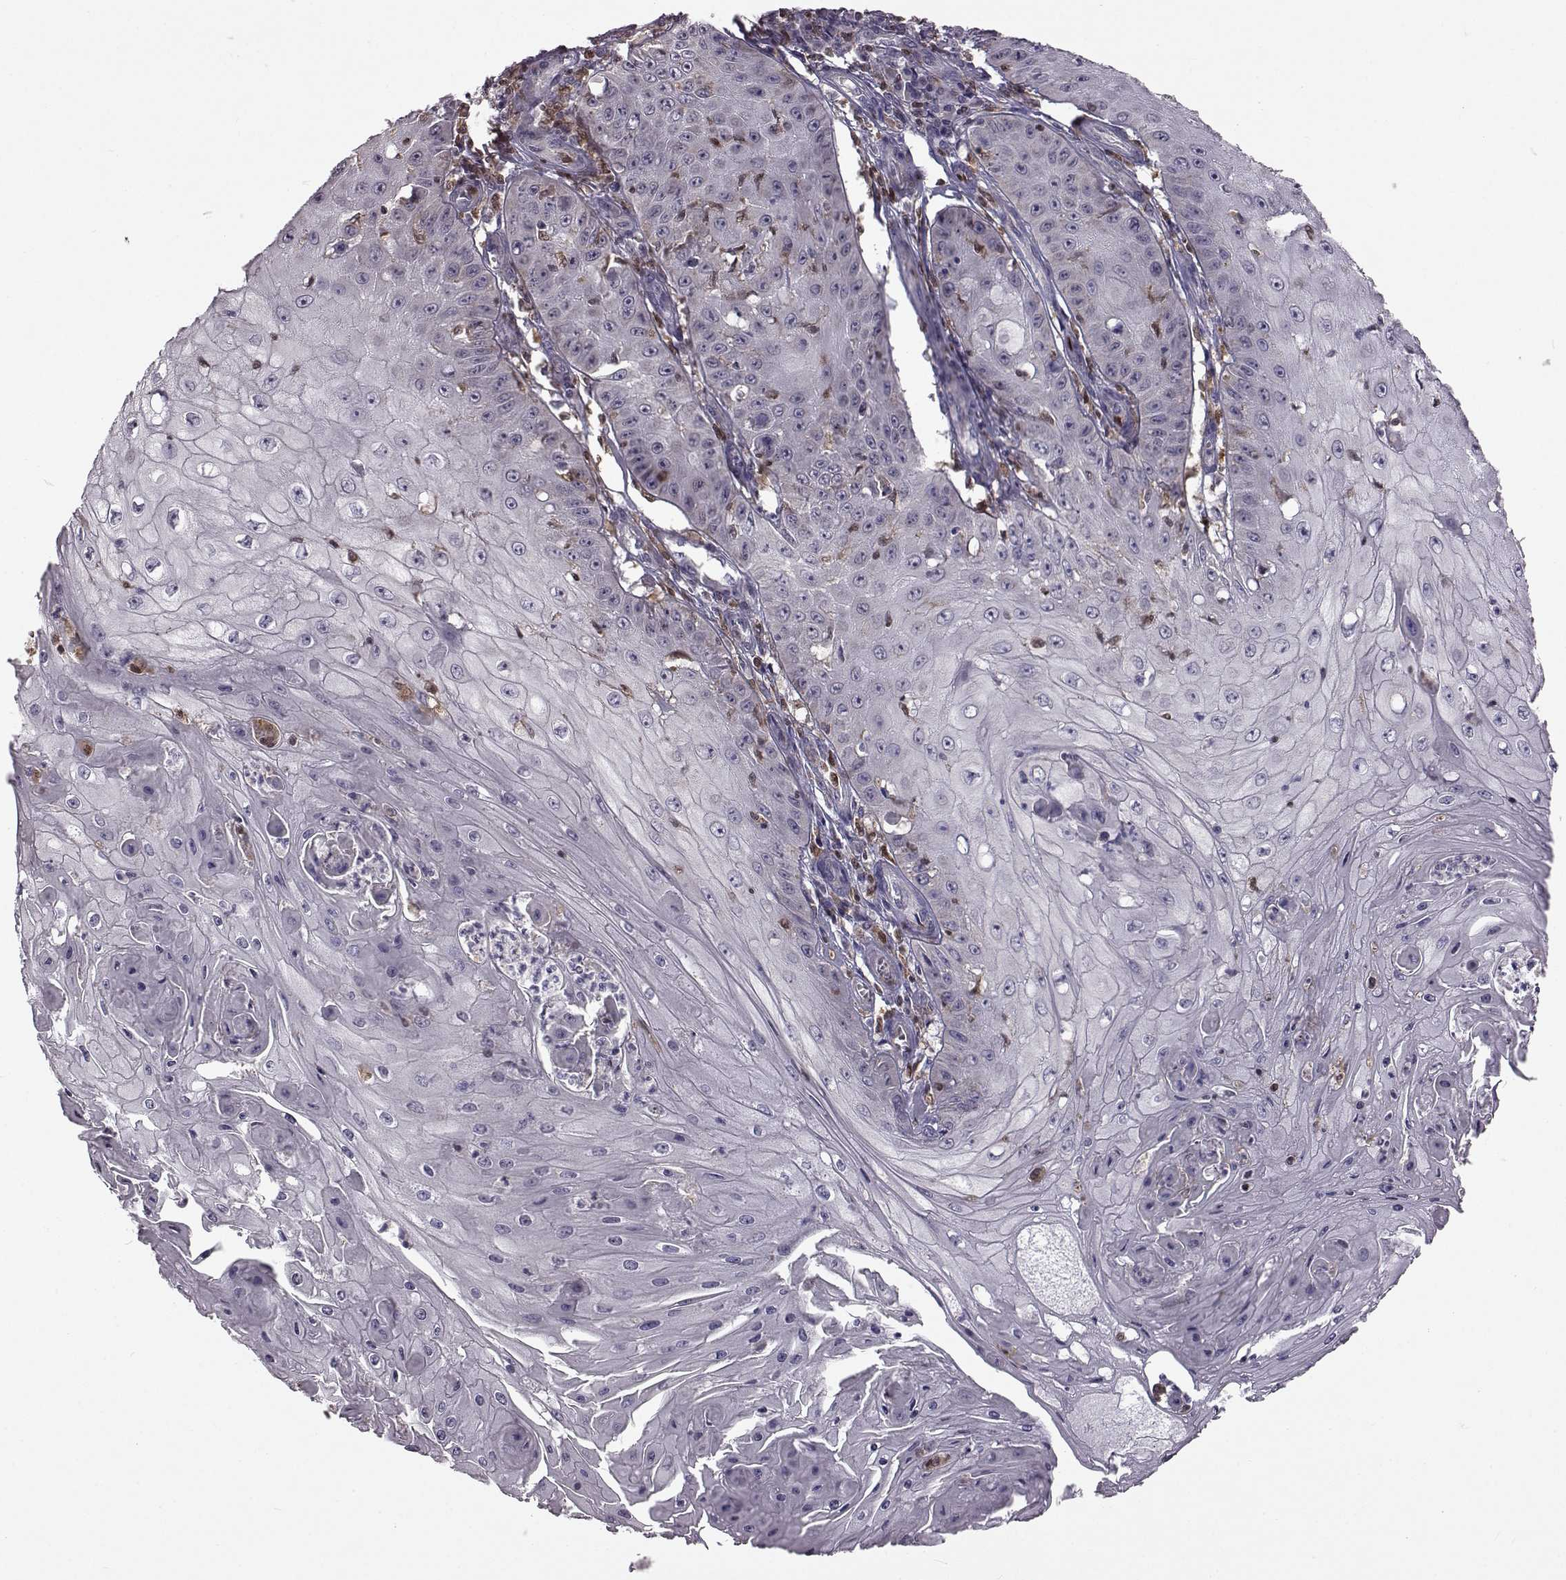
{"staining": {"intensity": "negative", "quantity": "none", "location": "none"}, "tissue": "skin cancer", "cell_type": "Tumor cells", "image_type": "cancer", "snomed": [{"axis": "morphology", "description": "Squamous cell carcinoma, NOS"}, {"axis": "topography", "description": "Skin"}], "caption": "The micrograph reveals no significant staining in tumor cells of skin cancer (squamous cell carcinoma).", "gene": "DOK2", "patient": {"sex": "male", "age": 70}}